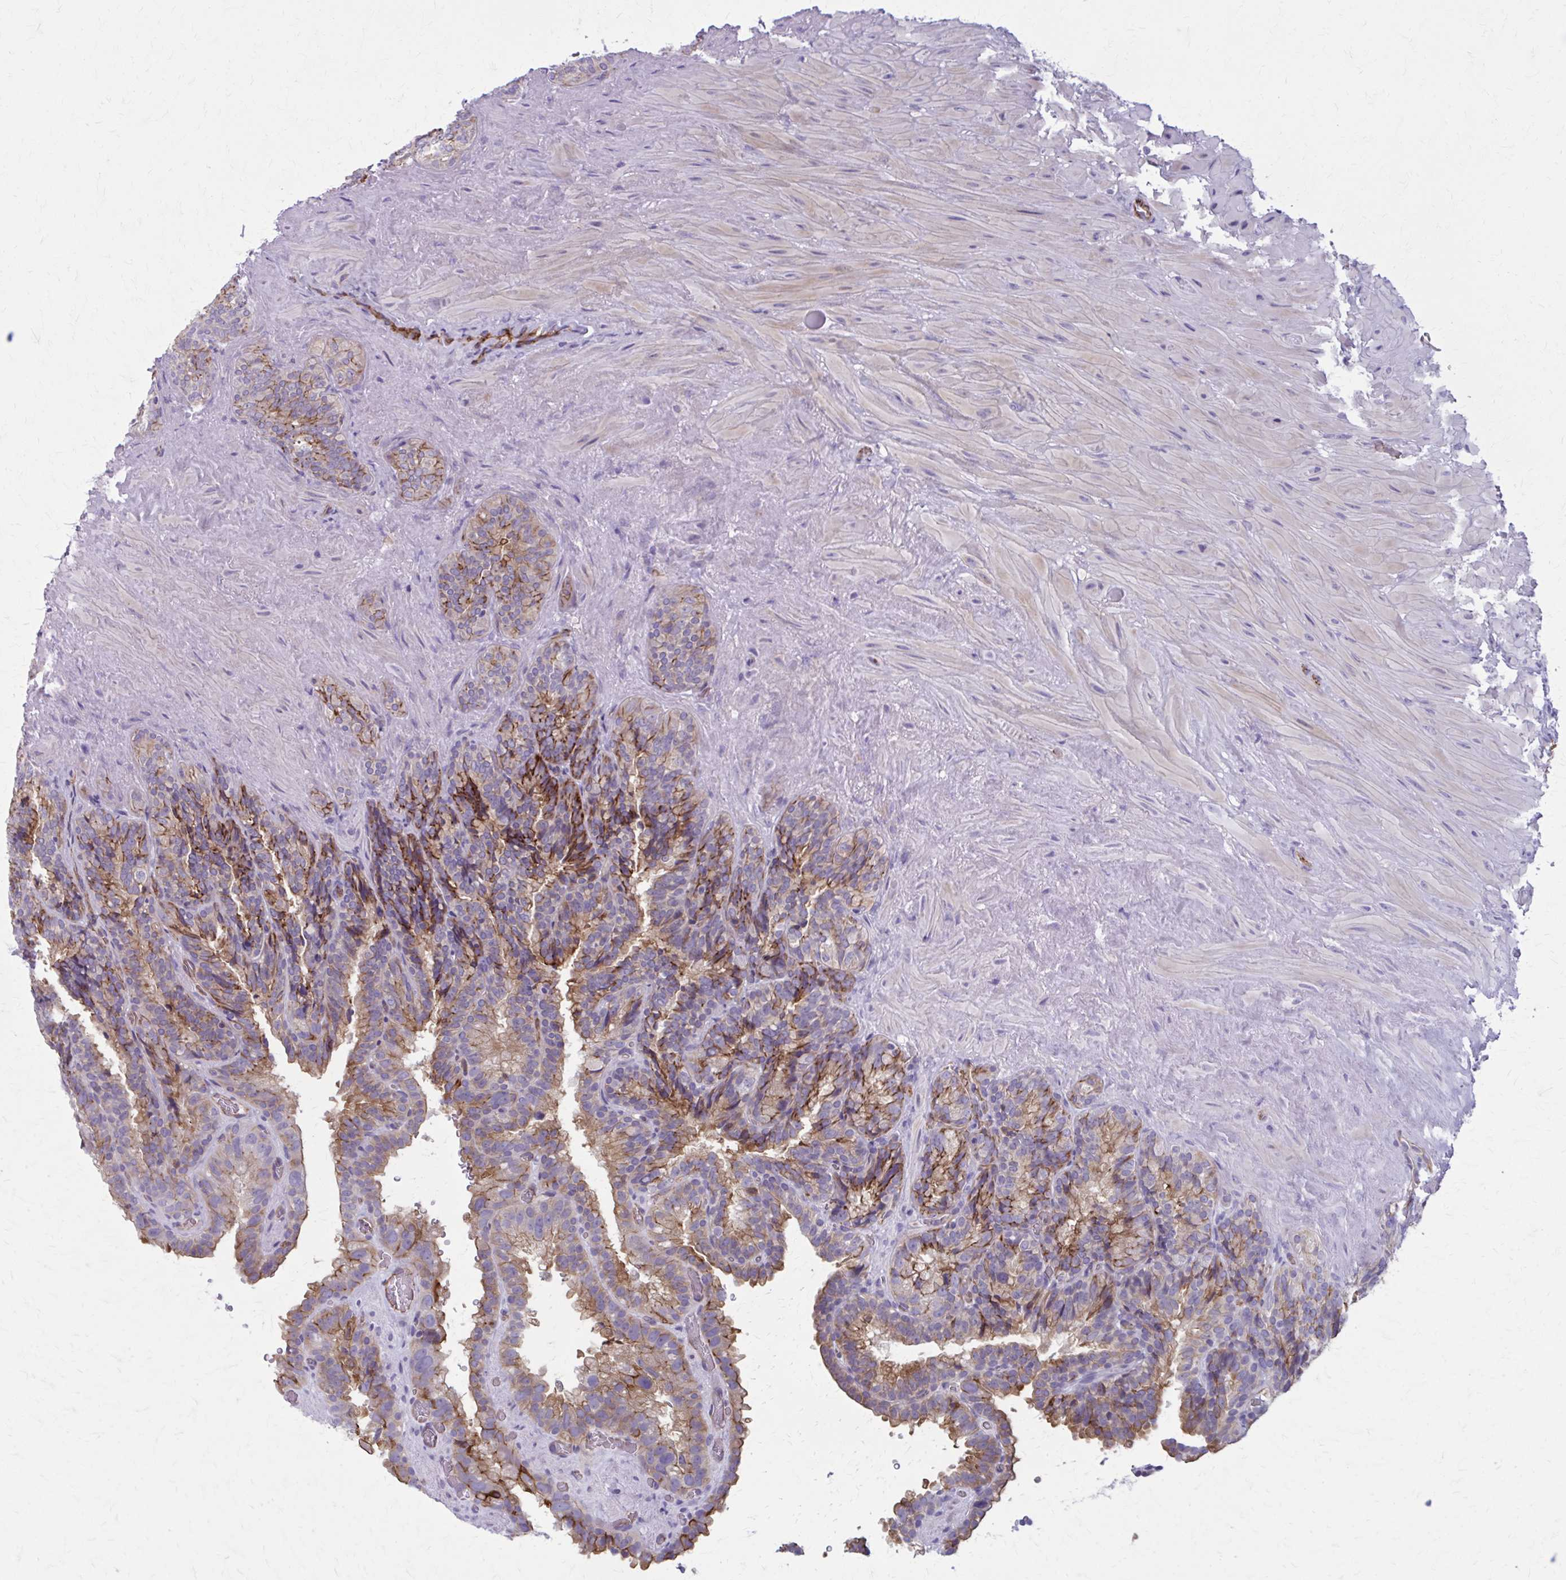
{"staining": {"intensity": "strong", "quantity": "25%-75%", "location": "cytoplasmic/membranous"}, "tissue": "seminal vesicle", "cell_type": "Glandular cells", "image_type": "normal", "snomed": [{"axis": "morphology", "description": "Normal tissue, NOS"}, {"axis": "topography", "description": "Seminal veicle"}], "caption": "Human seminal vesicle stained with a brown dye demonstrates strong cytoplasmic/membranous positive positivity in approximately 25%-75% of glandular cells.", "gene": "ZDHHC7", "patient": {"sex": "male", "age": 60}}